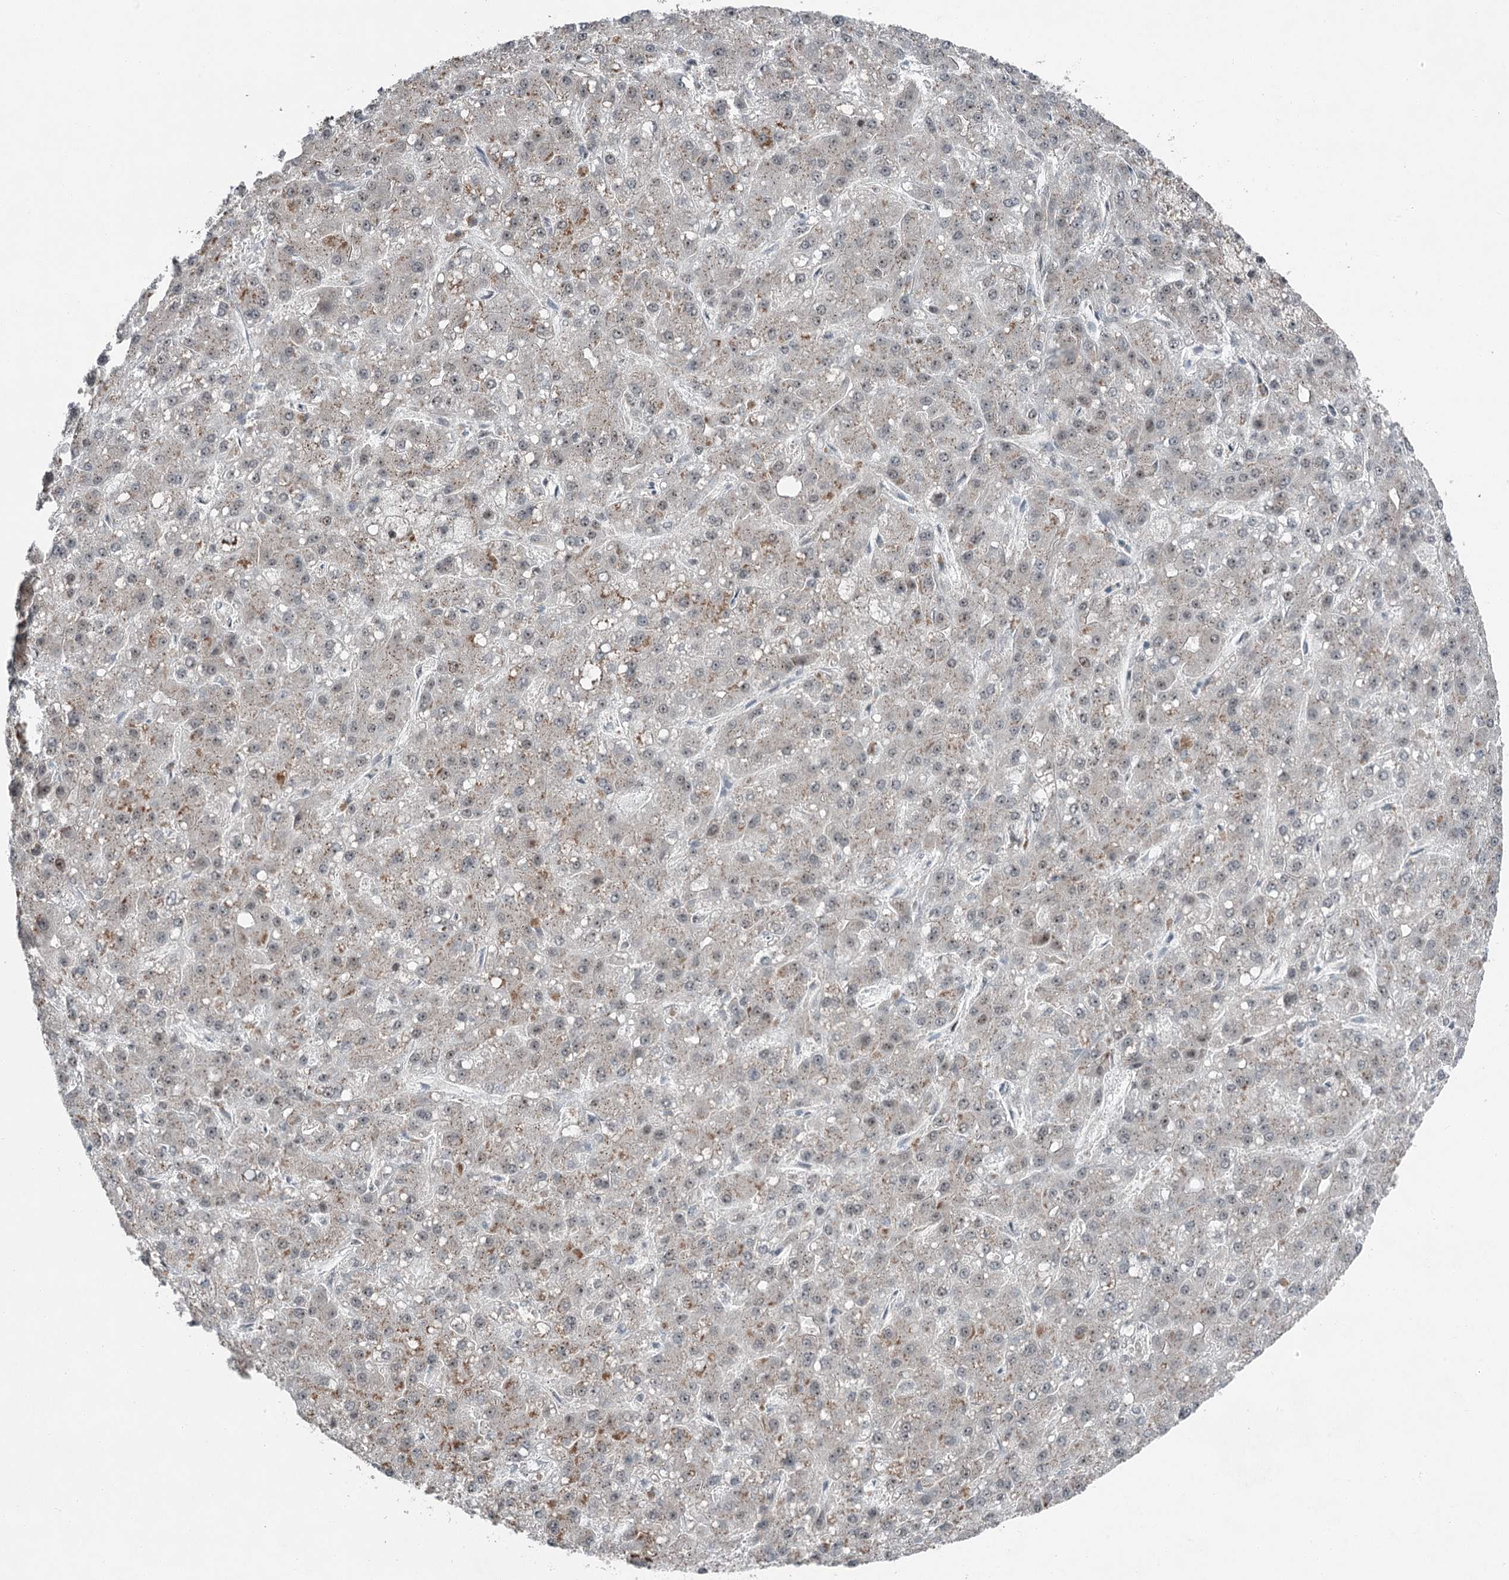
{"staining": {"intensity": "weak", "quantity": "<25%", "location": "cytoplasmic/membranous"}, "tissue": "liver cancer", "cell_type": "Tumor cells", "image_type": "cancer", "snomed": [{"axis": "morphology", "description": "Carcinoma, Hepatocellular, NOS"}, {"axis": "topography", "description": "Liver"}], "caption": "A micrograph of human liver hepatocellular carcinoma is negative for staining in tumor cells. (Brightfield microscopy of DAB (3,3'-diaminobenzidine) immunohistochemistry (IHC) at high magnification).", "gene": "EXOSC1", "patient": {"sex": "male", "age": 67}}